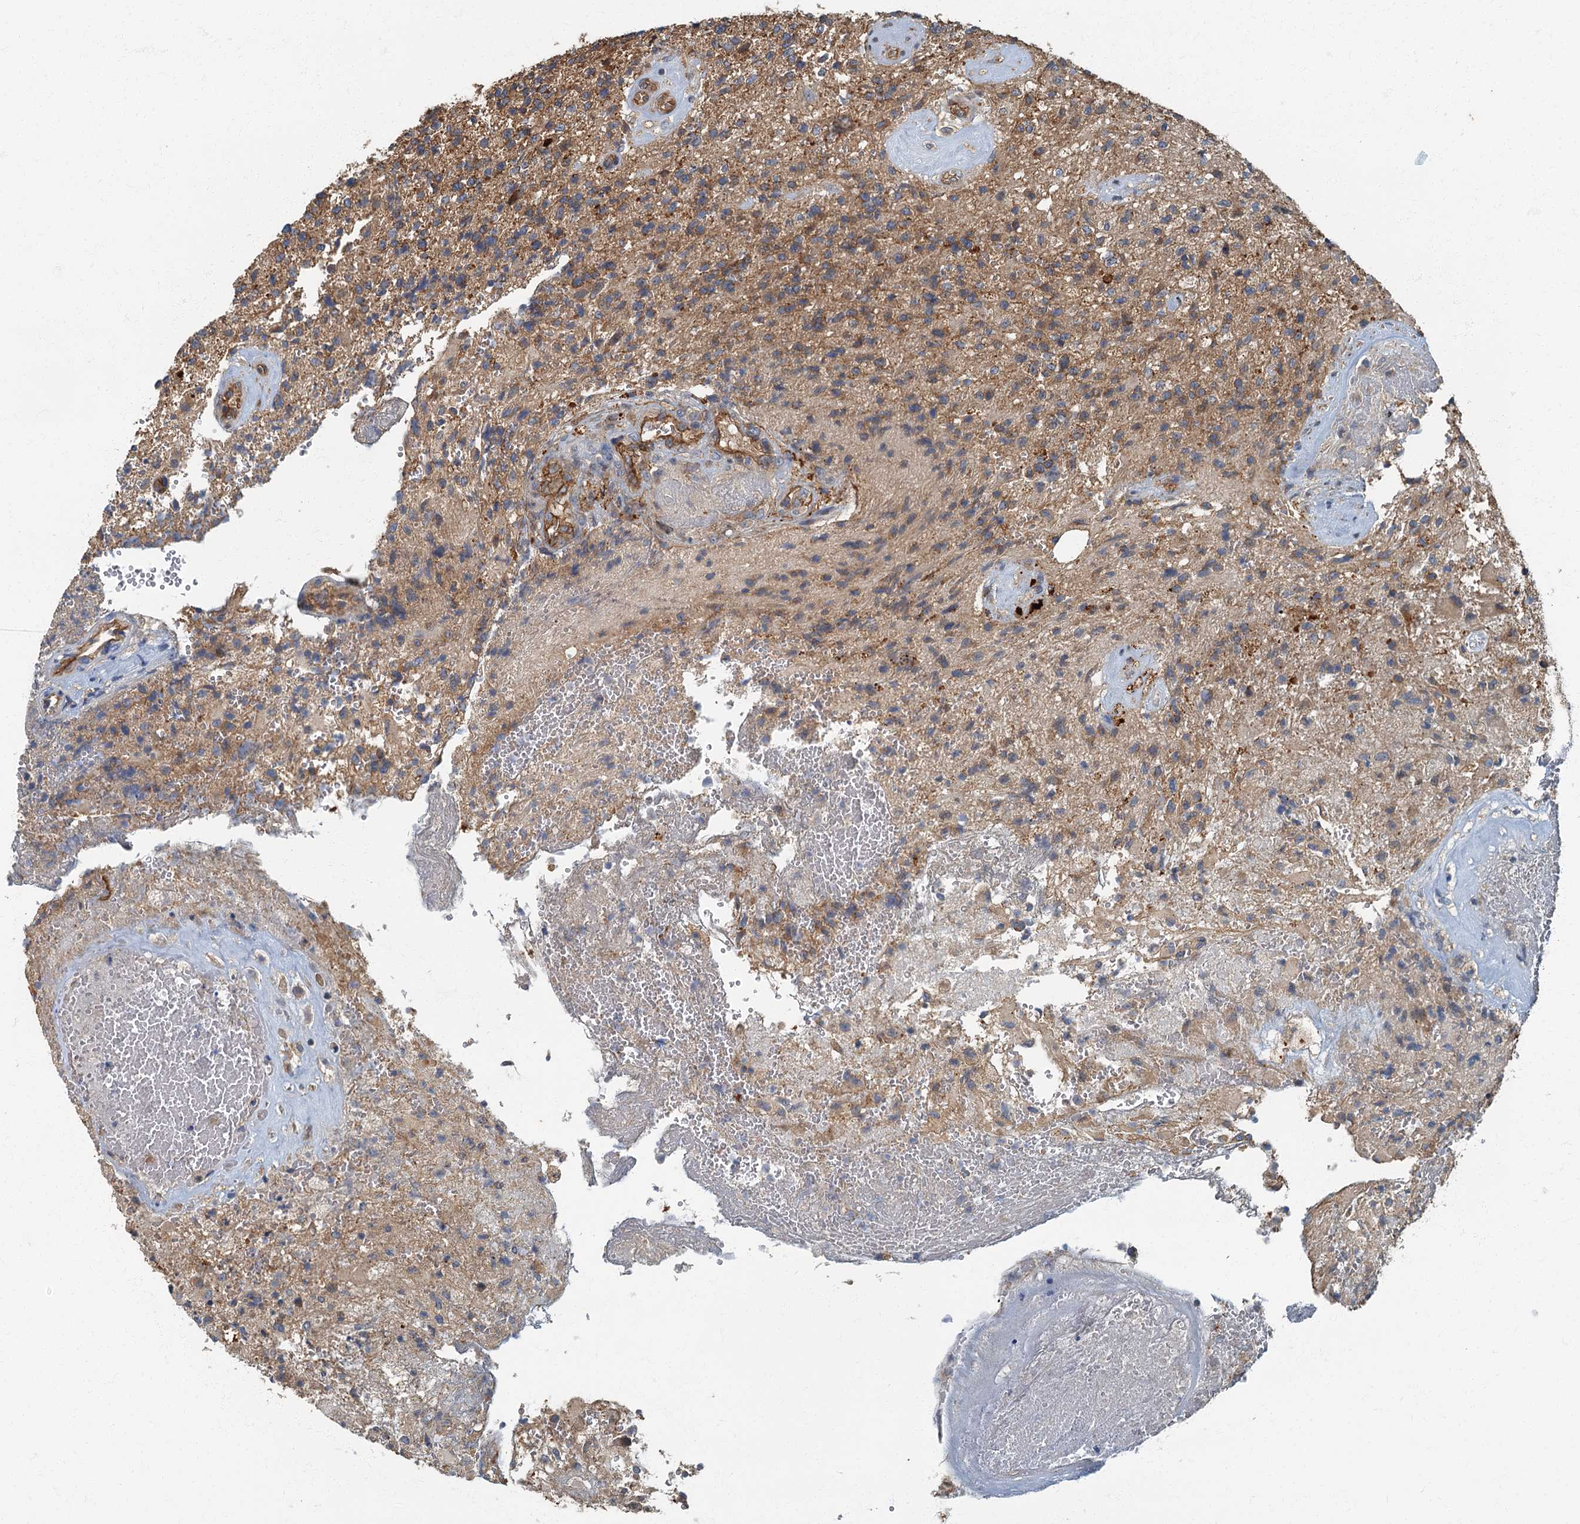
{"staining": {"intensity": "weak", "quantity": "25%-75%", "location": "cytoplasmic/membranous"}, "tissue": "glioma", "cell_type": "Tumor cells", "image_type": "cancer", "snomed": [{"axis": "morphology", "description": "Glioma, malignant, High grade"}, {"axis": "topography", "description": "Brain"}], "caption": "Protein staining by immunohistochemistry (IHC) shows weak cytoplasmic/membranous positivity in about 25%-75% of tumor cells in glioma.", "gene": "ARL11", "patient": {"sex": "male", "age": 56}}